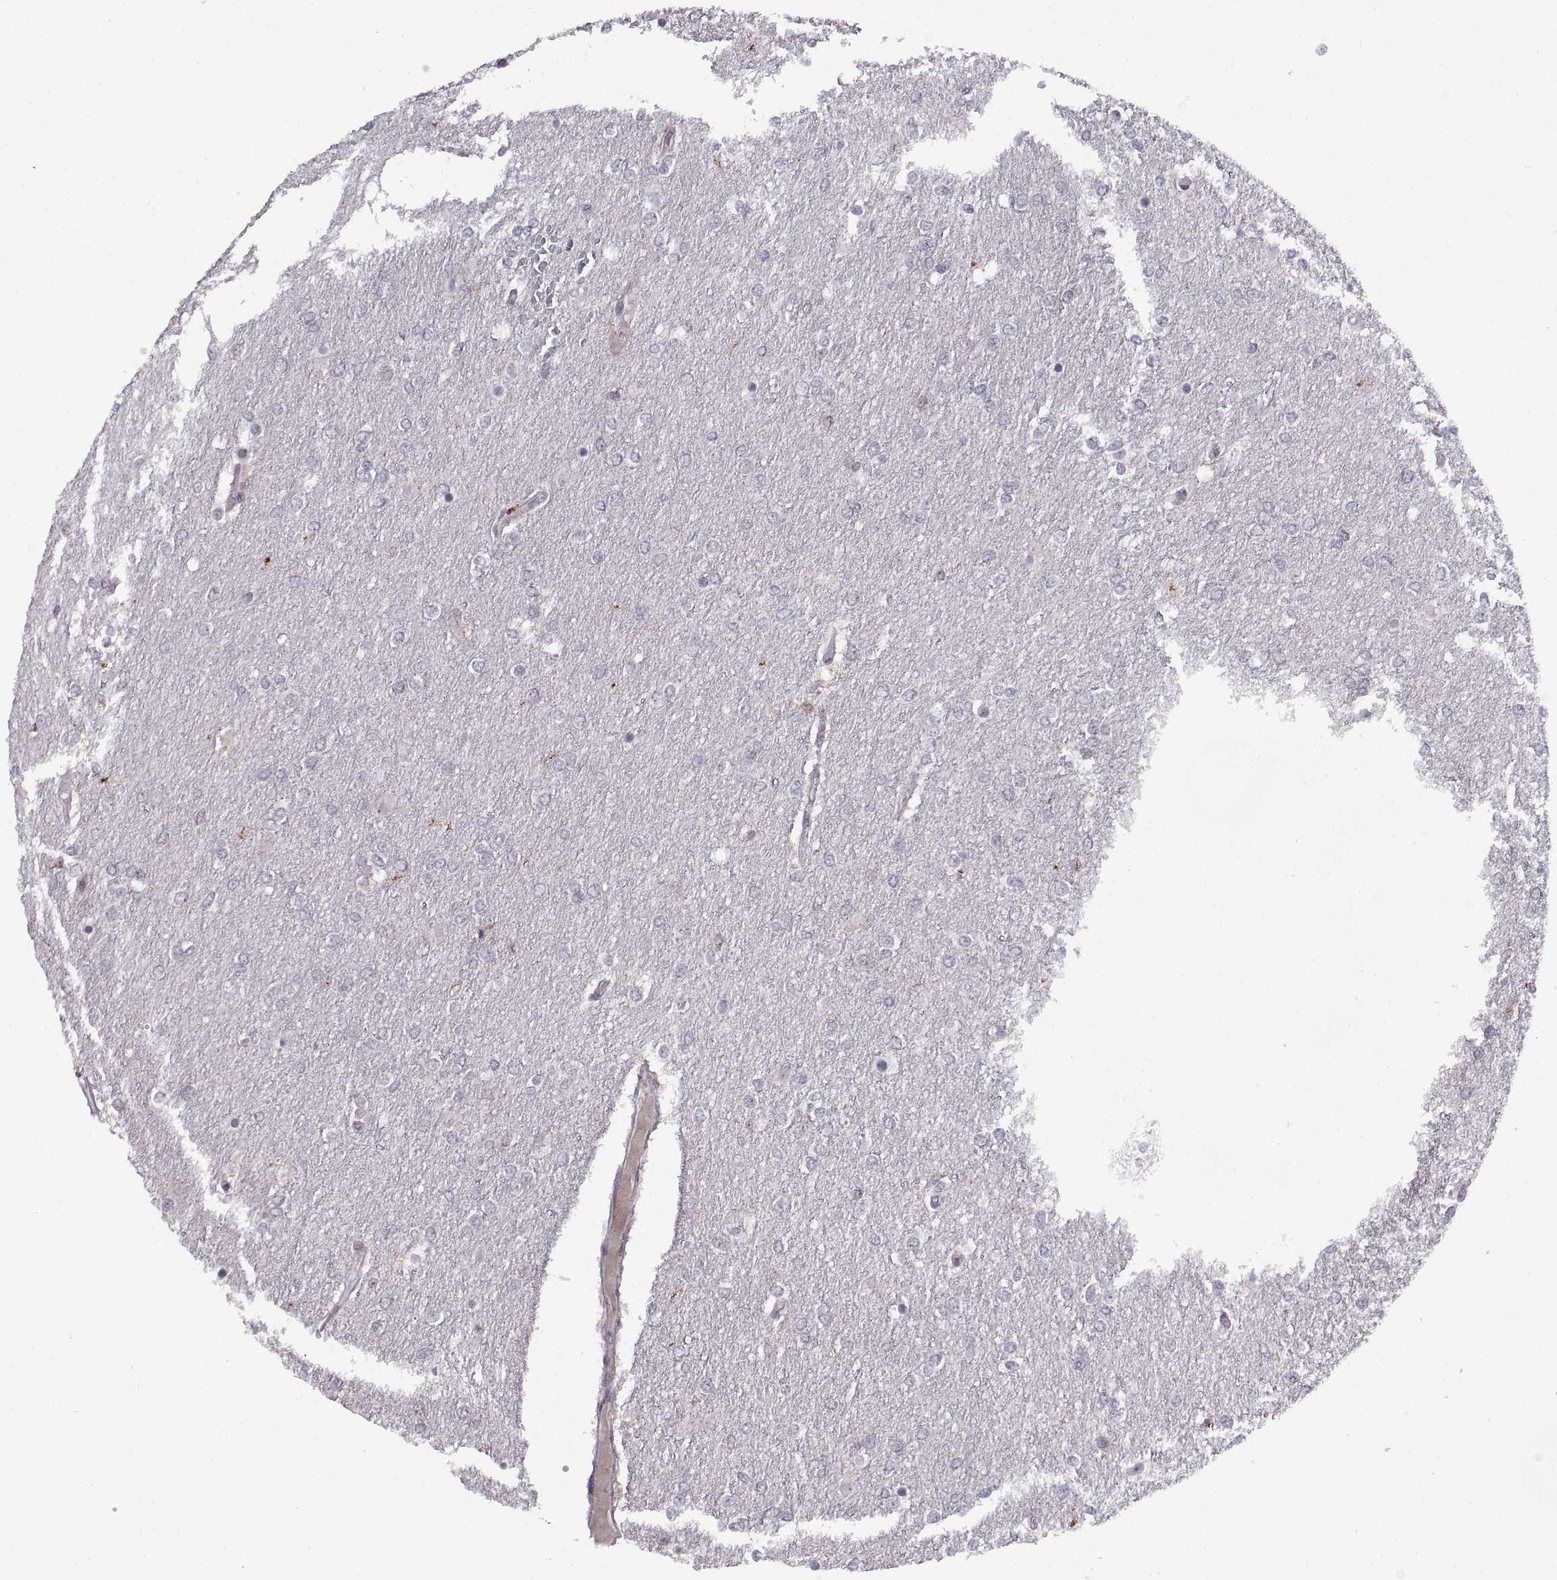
{"staining": {"intensity": "negative", "quantity": "none", "location": "none"}, "tissue": "glioma", "cell_type": "Tumor cells", "image_type": "cancer", "snomed": [{"axis": "morphology", "description": "Glioma, malignant, High grade"}, {"axis": "topography", "description": "Brain"}], "caption": "An immunohistochemistry (IHC) micrograph of malignant high-grade glioma is shown. There is no staining in tumor cells of malignant high-grade glioma. (DAB IHC visualized using brightfield microscopy, high magnification).", "gene": "CHFR", "patient": {"sex": "female", "age": 61}}